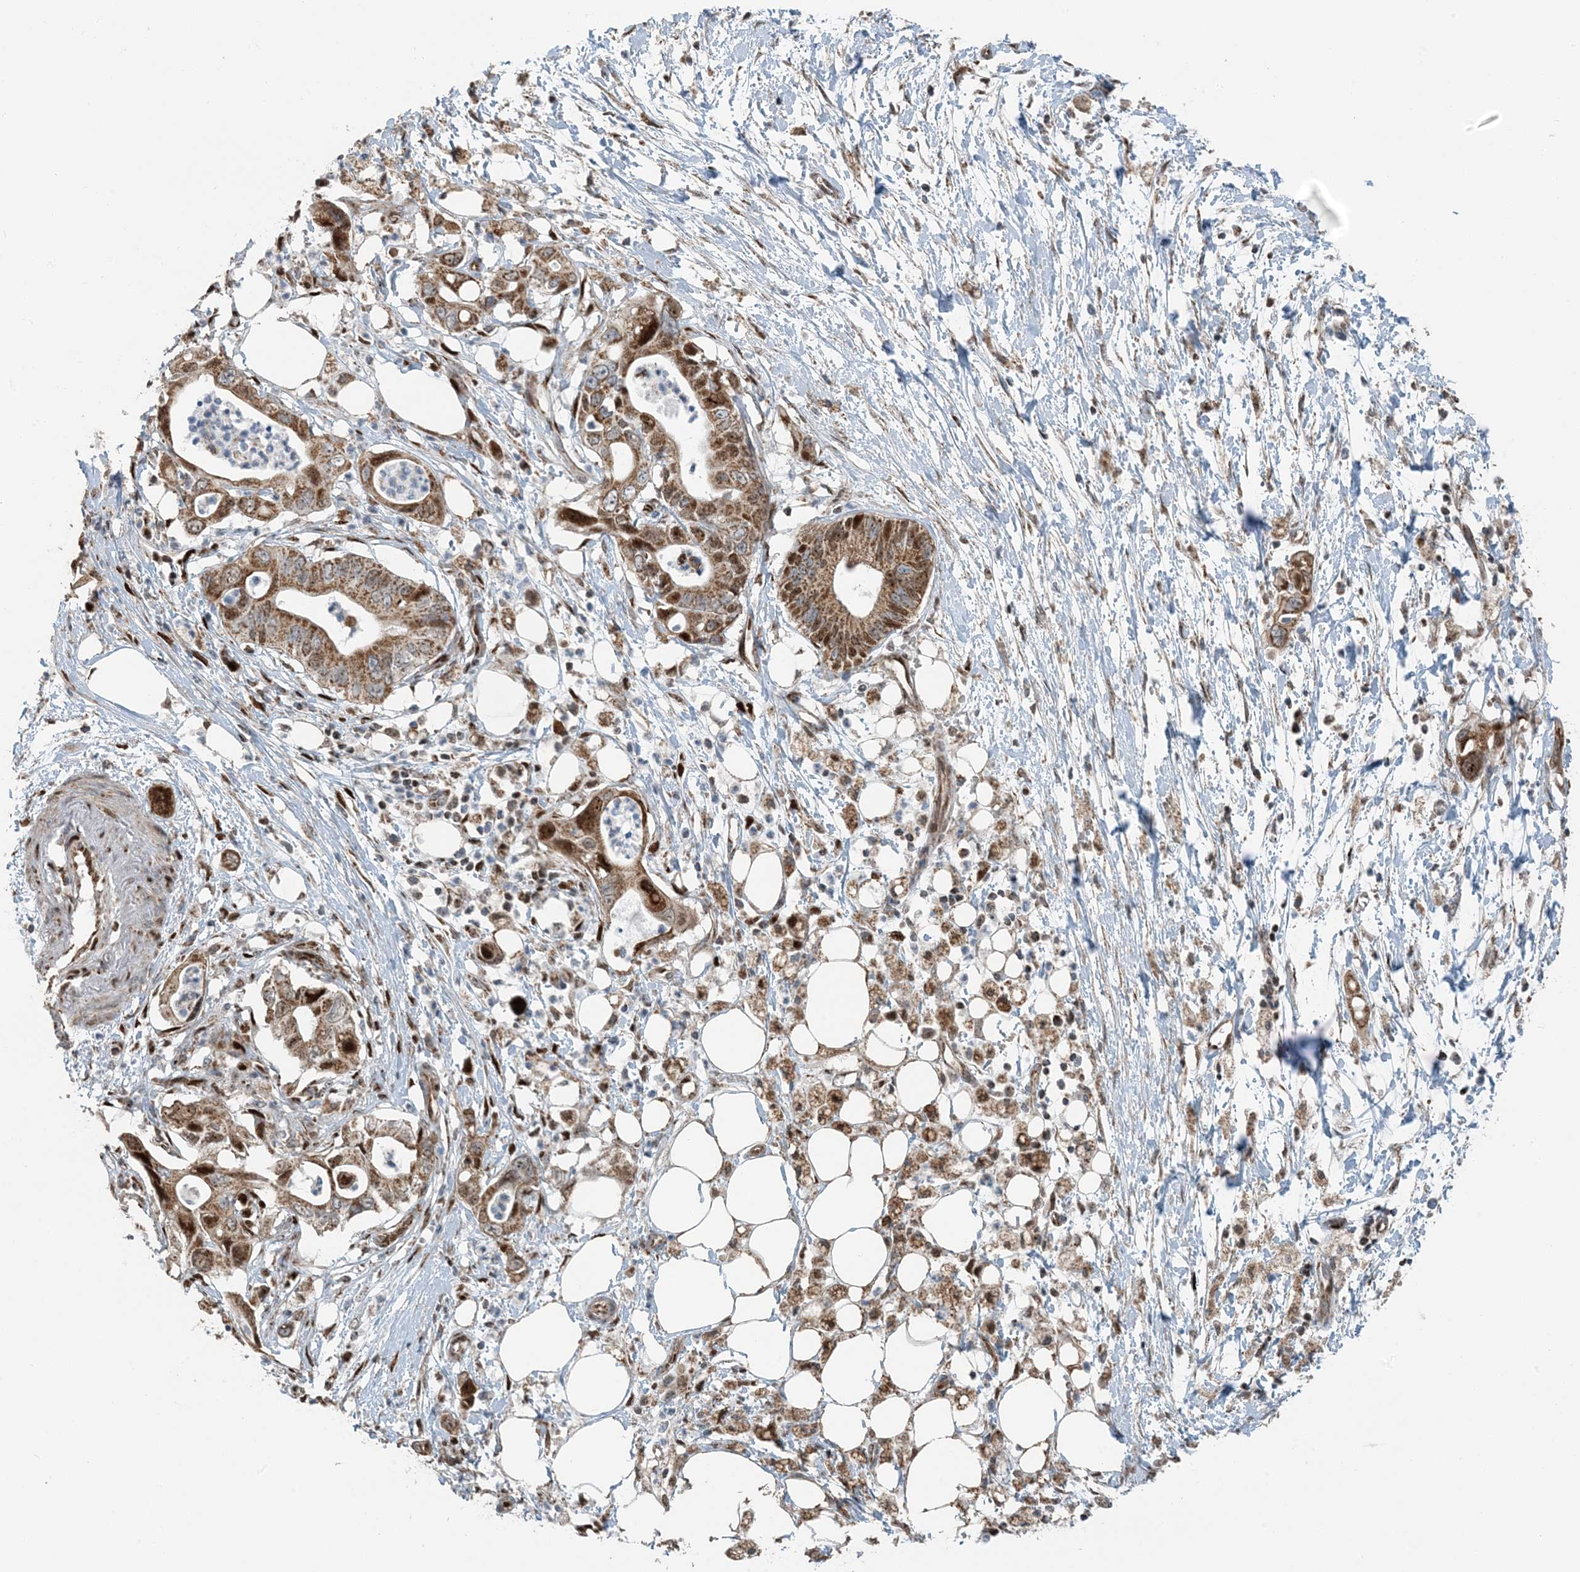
{"staining": {"intensity": "moderate", "quantity": ">75%", "location": "cytoplasmic/membranous"}, "tissue": "pancreatic cancer", "cell_type": "Tumor cells", "image_type": "cancer", "snomed": [{"axis": "morphology", "description": "Adenocarcinoma, NOS"}, {"axis": "topography", "description": "Pancreas"}], "caption": "Moderate cytoplasmic/membranous protein staining is seen in approximately >75% of tumor cells in adenocarcinoma (pancreatic).", "gene": "PILRB", "patient": {"sex": "male", "age": 66}}